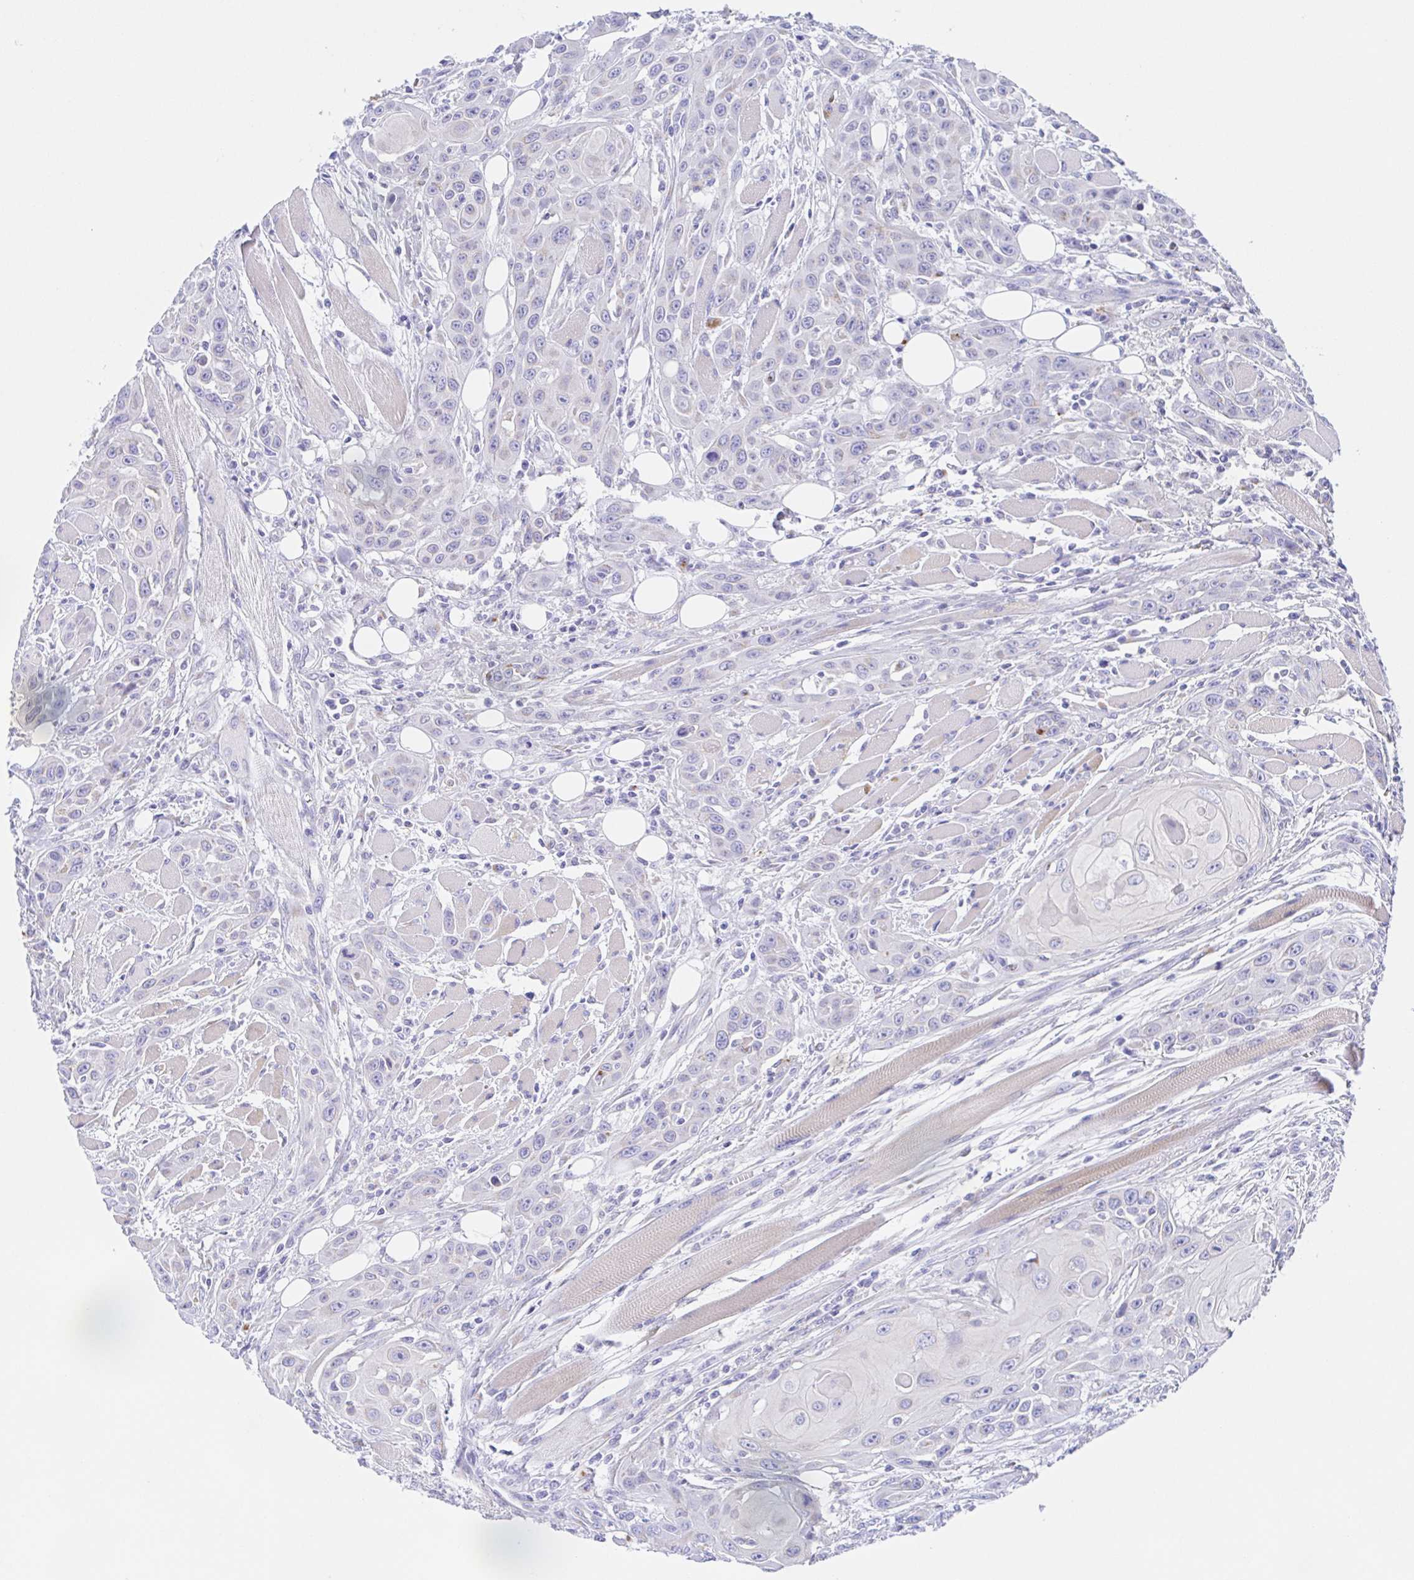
{"staining": {"intensity": "negative", "quantity": "none", "location": "none"}, "tissue": "head and neck cancer", "cell_type": "Tumor cells", "image_type": "cancer", "snomed": [{"axis": "morphology", "description": "Squamous cell carcinoma, NOS"}, {"axis": "topography", "description": "Head-Neck"}], "caption": "Head and neck cancer was stained to show a protein in brown. There is no significant positivity in tumor cells.", "gene": "SCG3", "patient": {"sex": "female", "age": 80}}